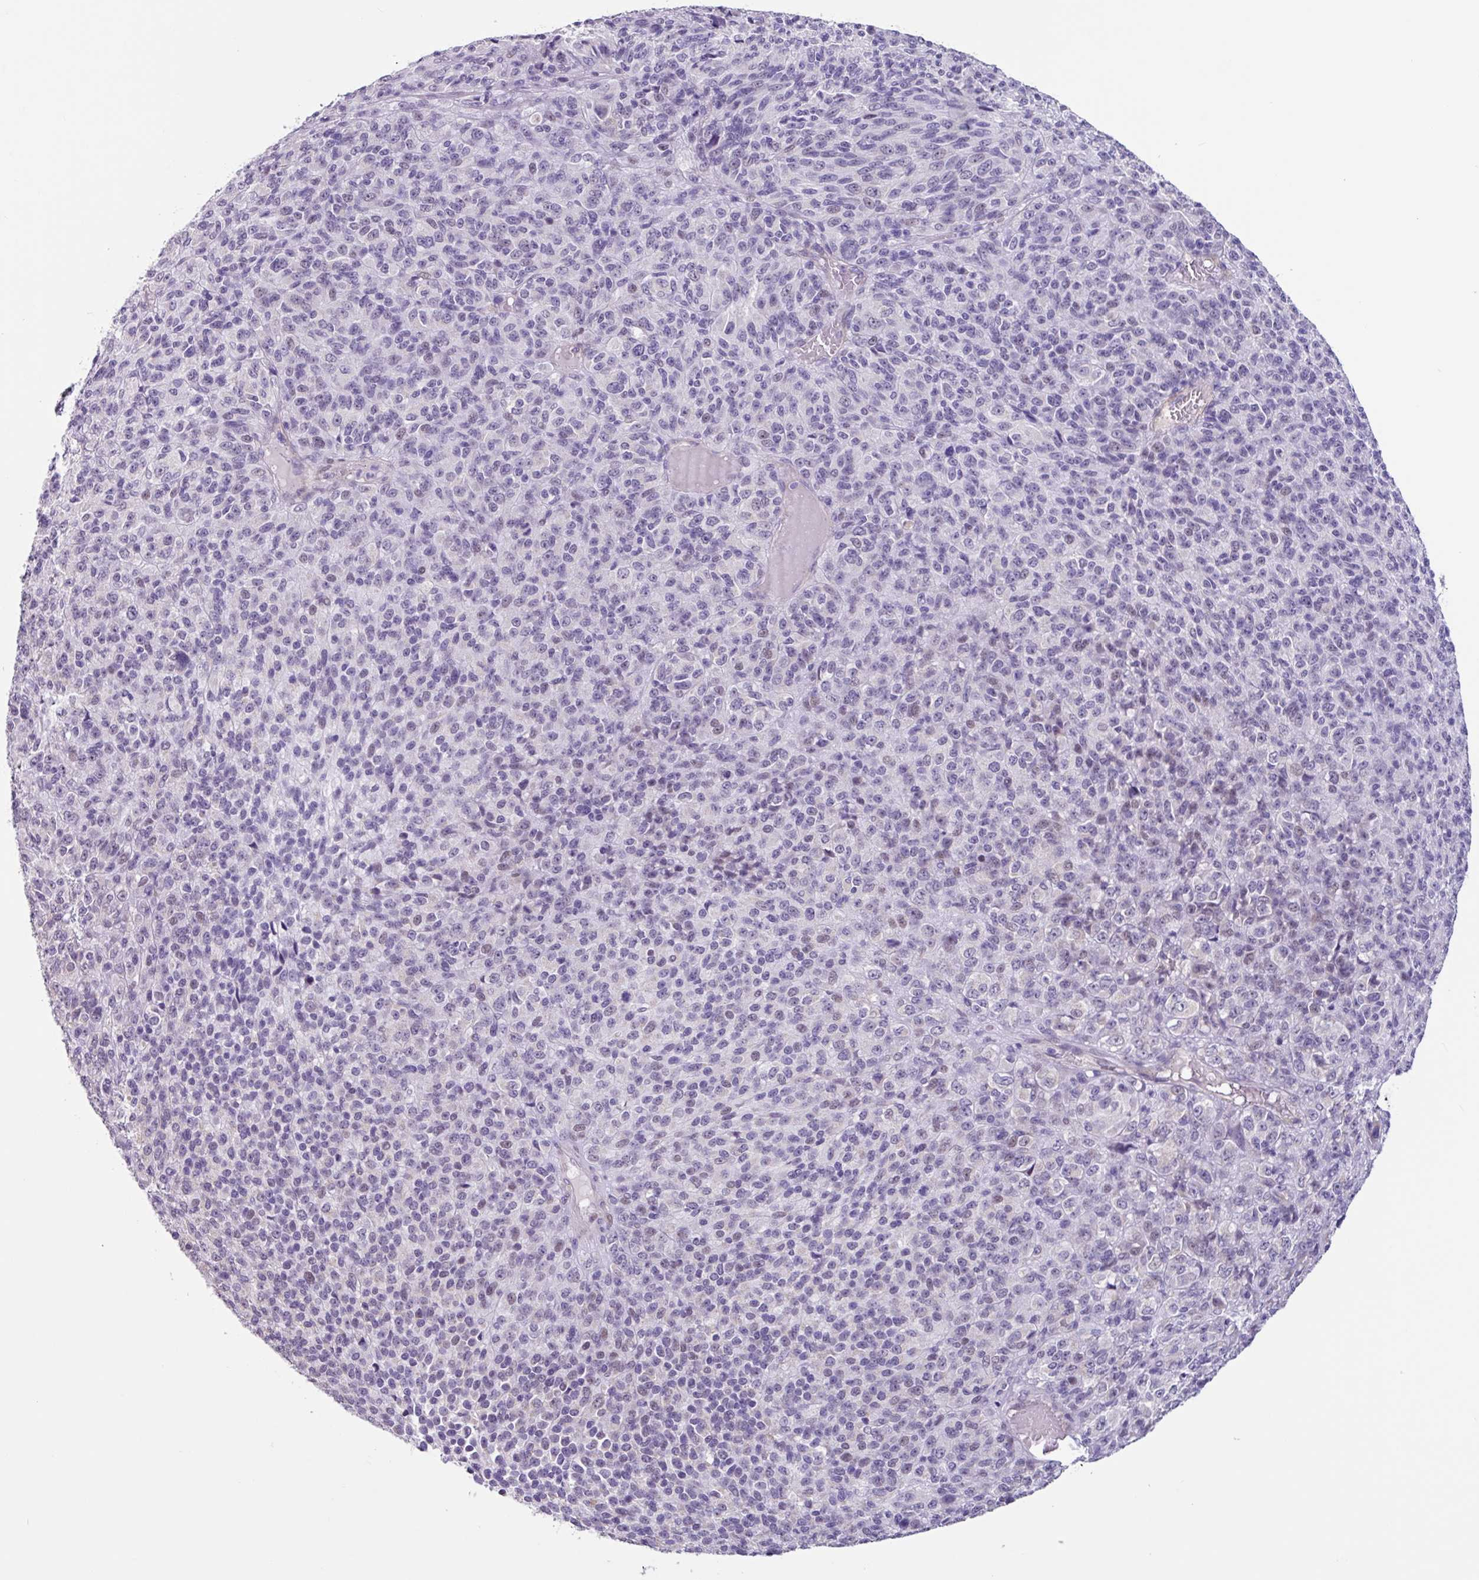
{"staining": {"intensity": "weak", "quantity": "<25%", "location": "nuclear"}, "tissue": "melanoma", "cell_type": "Tumor cells", "image_type": "cancer", "snomed": [{"axis": "morphology", "description": "Malignant melanoma, Metastatic site"}, {"axis": "topography", "description": "Brain"}], "caption": "Immunohistochemistry (IHC) photomicrograph of melanoma stained for a protein (brown), which displays no expression in tumor cells.", "gene": "OTX1", "patient": {"sex": "female", "age": 56}}